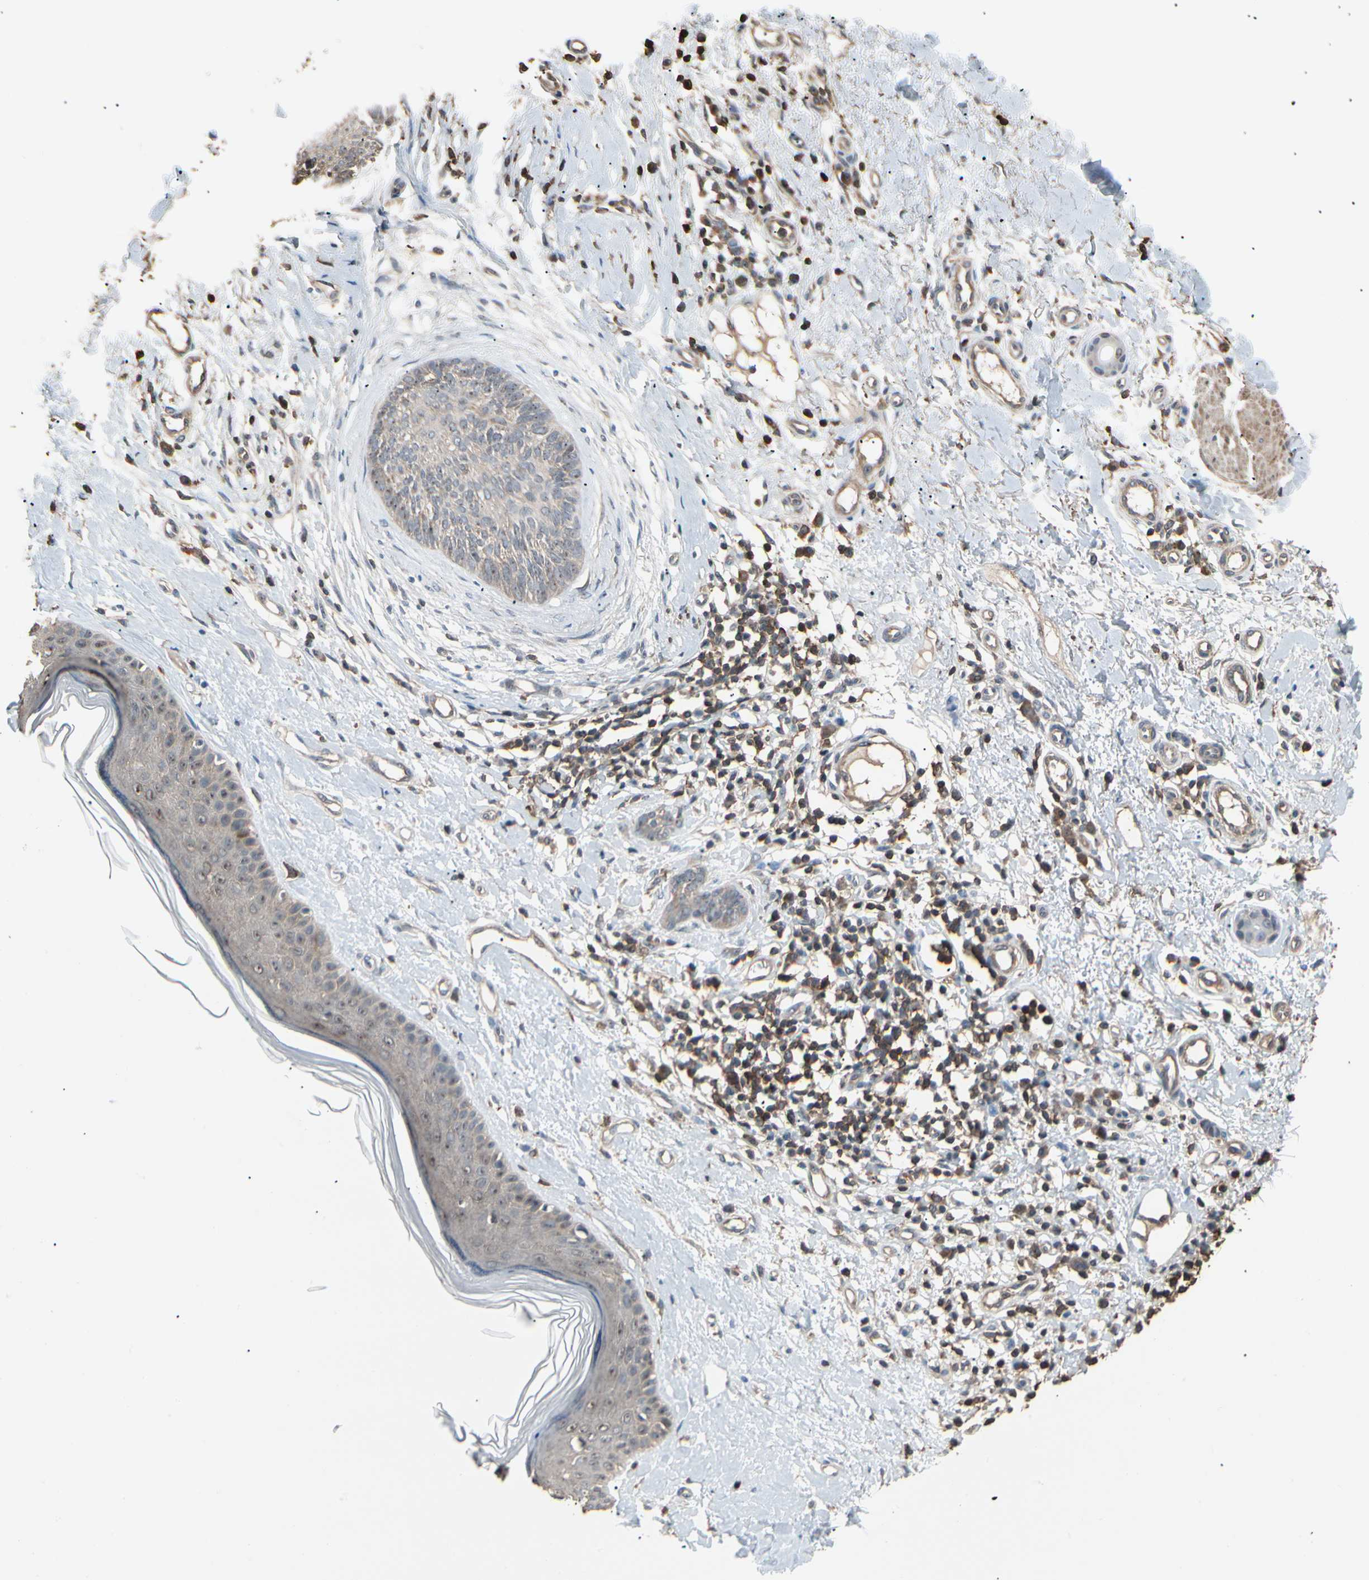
{"staining": {"intensity": "weak", "quantity": ">75%", "location": "cytoplasmic/membranous"}, "tissue": "skin cancer", "cell_type": "Tumor cells", "image_type": "cancer", "snomed": [{"axis": "morphology", "description": "Normal tissue, NOS"}, {"axis": "morphology", "description": "Basal cell carcinoma"}, {"axis": "topography", "description": "Skin"}], "caption": "Immunohistochemical staining of human skin cancer (basal cell carcinoma) exhibits weak cytoplasmic/membranous protein staining in about >75% of tumor cells.", "gene": "MAPK13", "patient": {"sex": "male", "age": 71}}